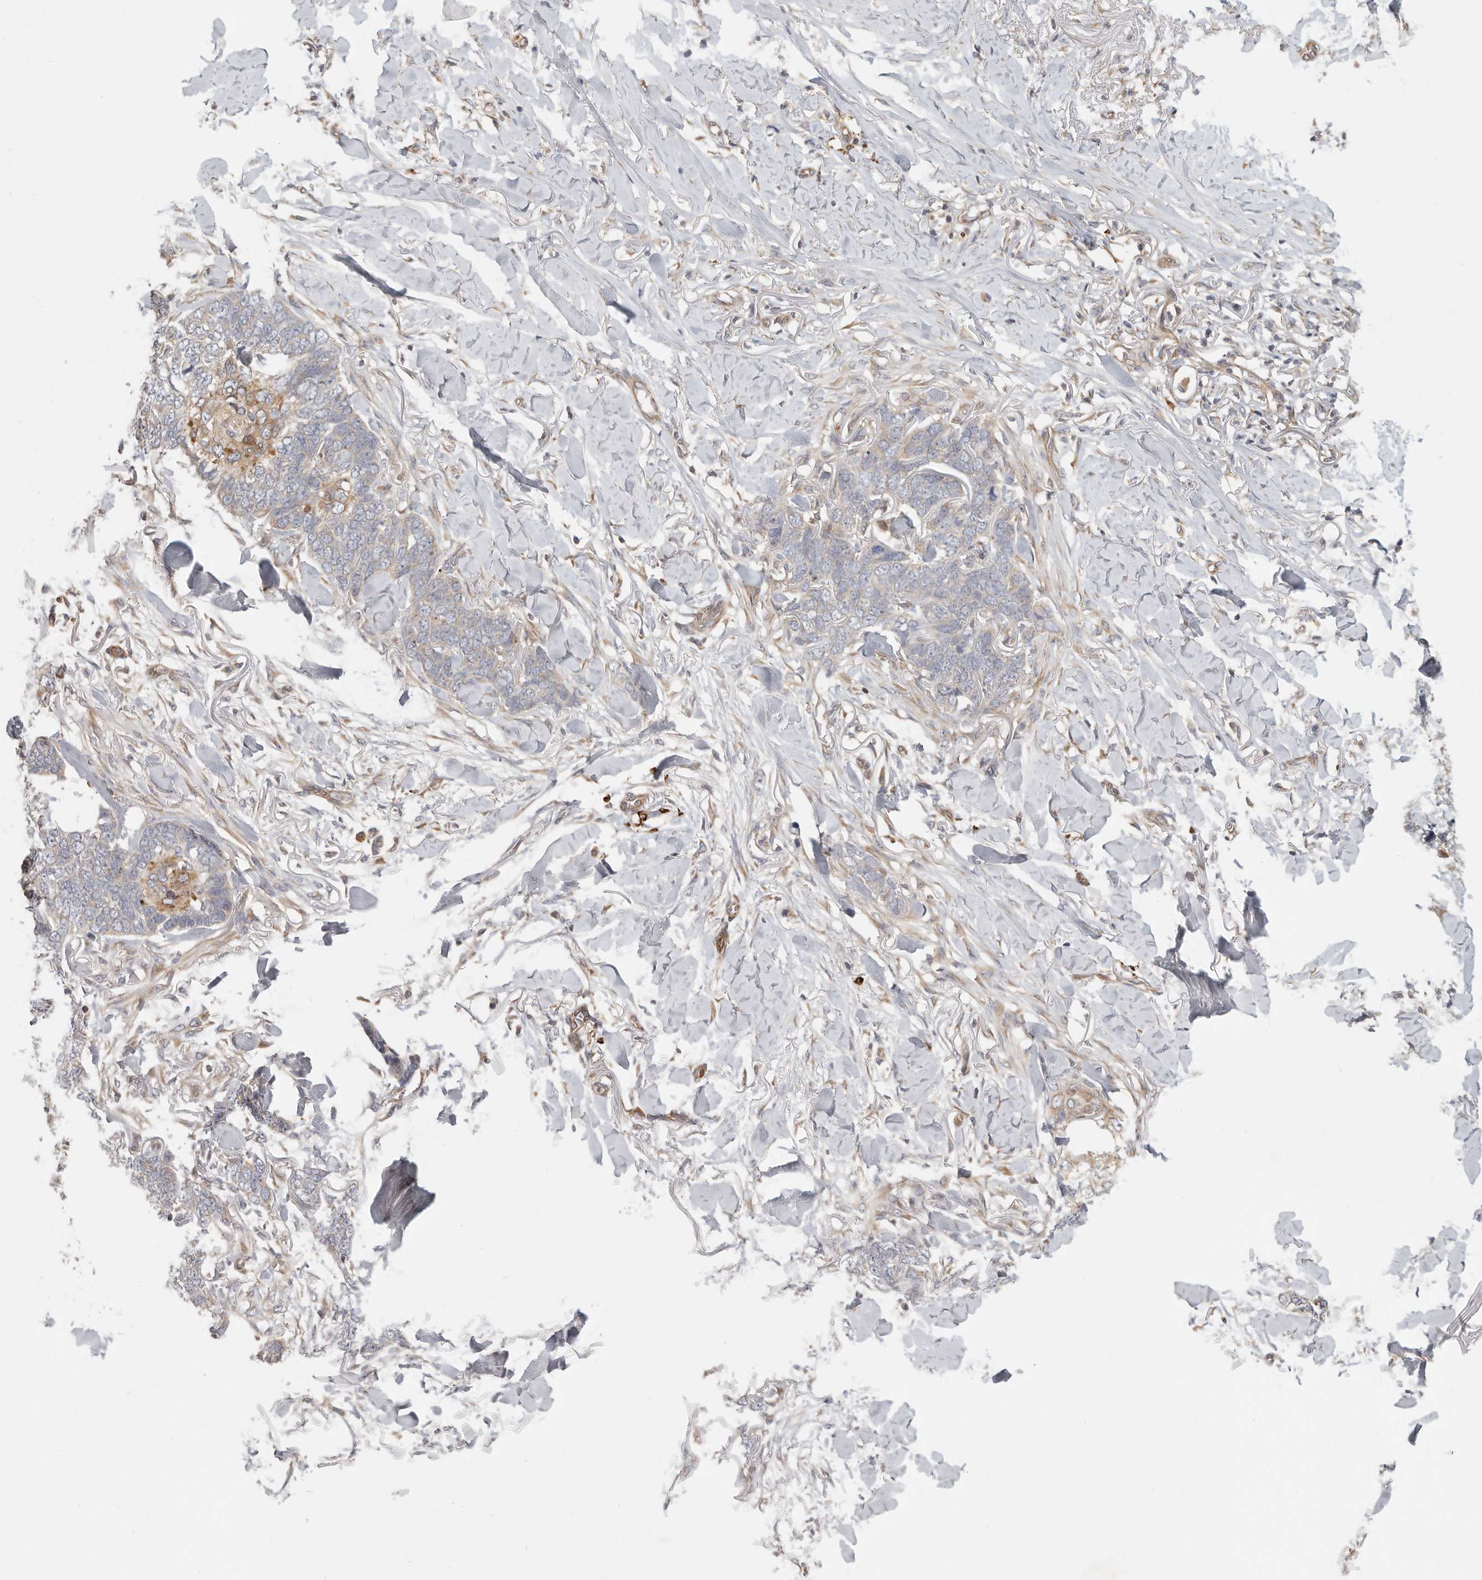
{"staining": {"intensity": "moderate", "quantity": "<25%", "location": "cytoplasmic/membranous"}, "tissue": "skin cancer", "cell_type": "Tumor cells", "image_type": "cancer", "snomed": [{"axis": "morphology", "description": "Normal tissue, NOS"}, {"axis": "morphology", "description": "Basal cell carcinoma"}, {"axis": "topography", "description": "Skin"}], "caption": "A histopathology image of human skin cancer stained for a protein displays moderate cytoplasmic/membranous brown staining in tumor cells.", "gene": "BCAP29", "patient": {"sex": "male", "age": 77}}